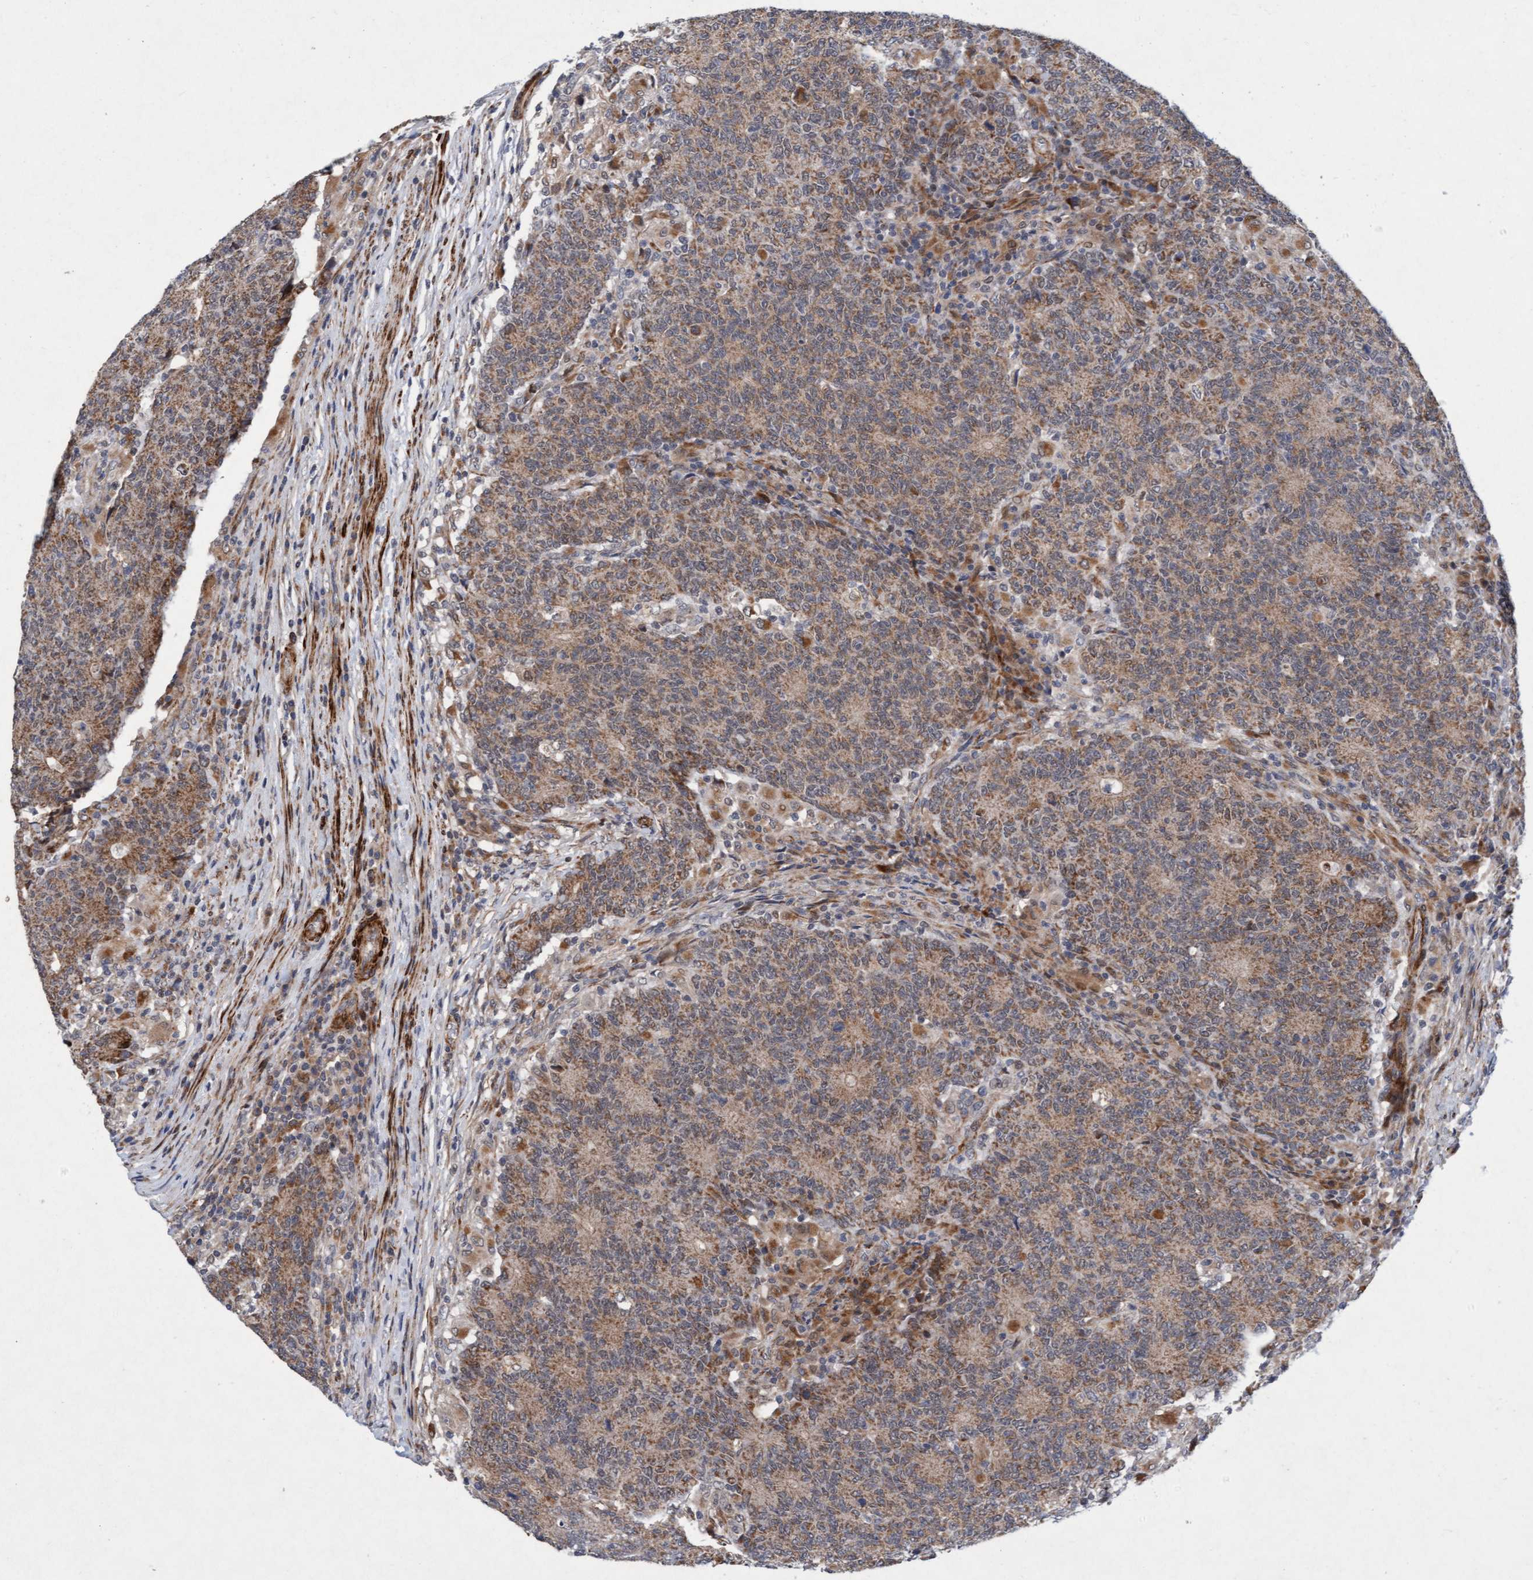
{"staining": {"intensity": "weak", "quantity": ">75%", "location": "cytoplasmic/membranous"}, "tissue": "colorectal cancer", "cell_type": "Tumor cells", "image_type": "cancer", "snomed": [{"axis": "morphology", "description": "Normal tissue, NOS"}, {"axis": "morphology", "description": "Adenocarcinoma, NOS"}, {"axis": "topography", "description": "Colon"}], "caption": "About >75% of tumor cells in colorectal adenocarcinoma display weak cytoplasmic/membranous protein positivity as visualized by brown immunohistochemical staining.", "gene": "TMEM70", "patient": {"sex": "female", "age": 75}}